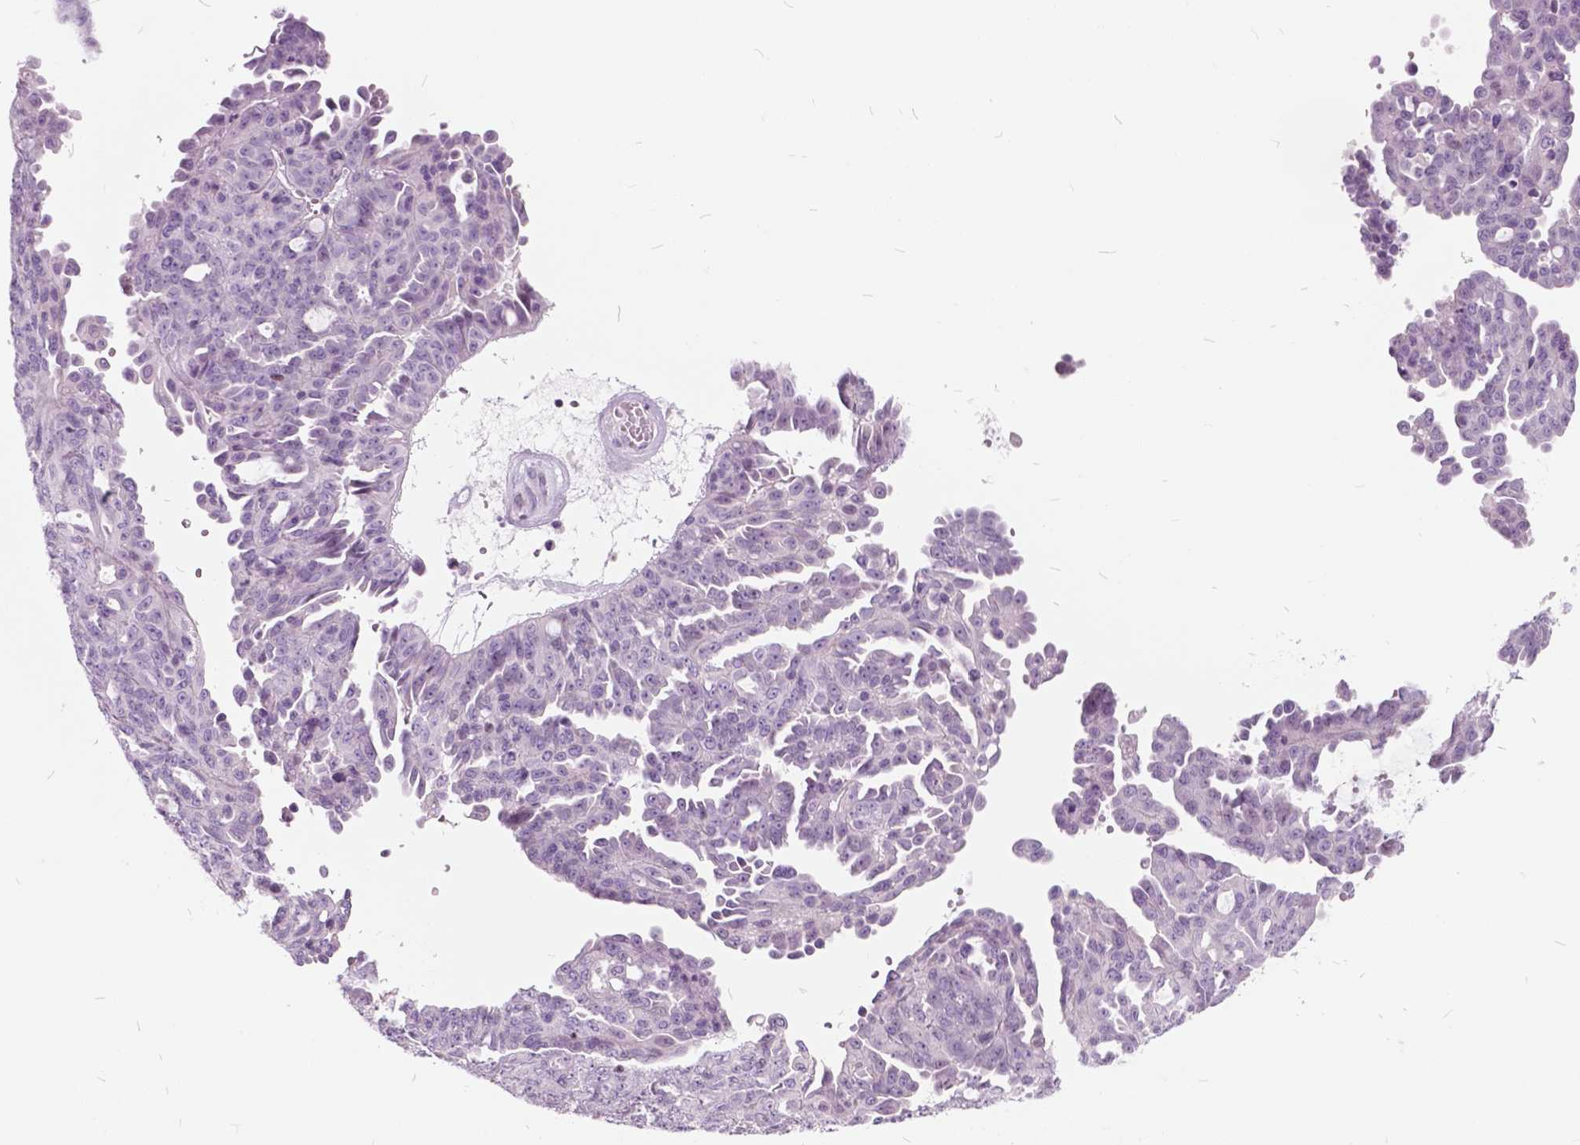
{"staining": {"intensity": "negative", "quantity": "none", "location": "none"}, "tissue": "ovarian cancer", "cell_type": "Tumor cells", "image_type": "cancer", "snomed": [{"axis": "morphology", "description": "Cystadenocarcinoma, serous, NOS"}, {"axis": "topography", "description": "Ovary"}], "caption": "This is an IHC histopathology image of serous cystadenocarcinoma (ovarian). There is no positivity in tumor cells.", "gene": "SP140", "patient": {"sex": "female", "age": 71}}